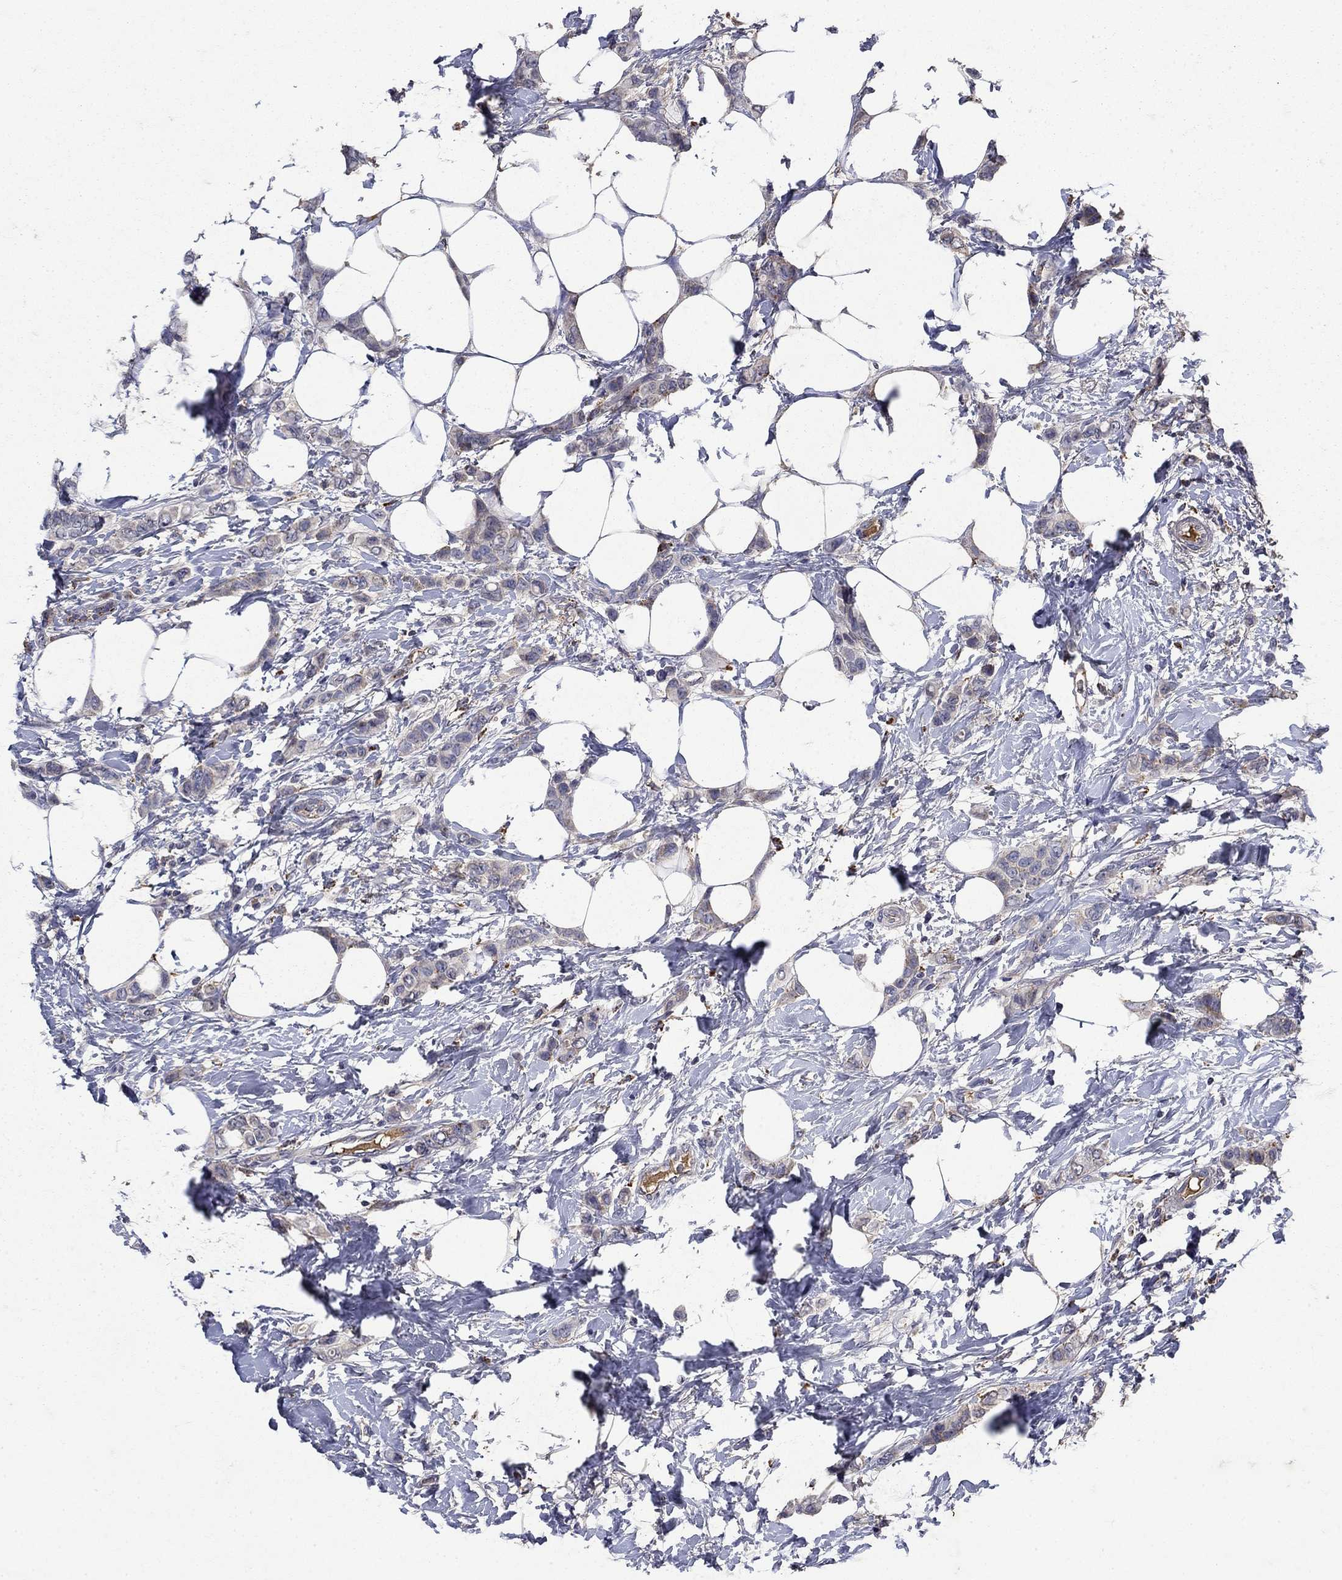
{"staining": {"intensity": "negative", "quantity": "none", "location": "none"}, "tissue": "breast cancer", "cell_type": "Tumor cells", "image_type": "cancer", "snomed": [{"axis": "morphology", "description": "Lobular carcinoma"}, {"axis": "topography", "description": "Breast"}], "caption": "The micrograph reveals no significant staining in tumor cells of breast lobular carcinoma.", "gene": "NPC2", "patient": {"sex": "female", "age": 66}}